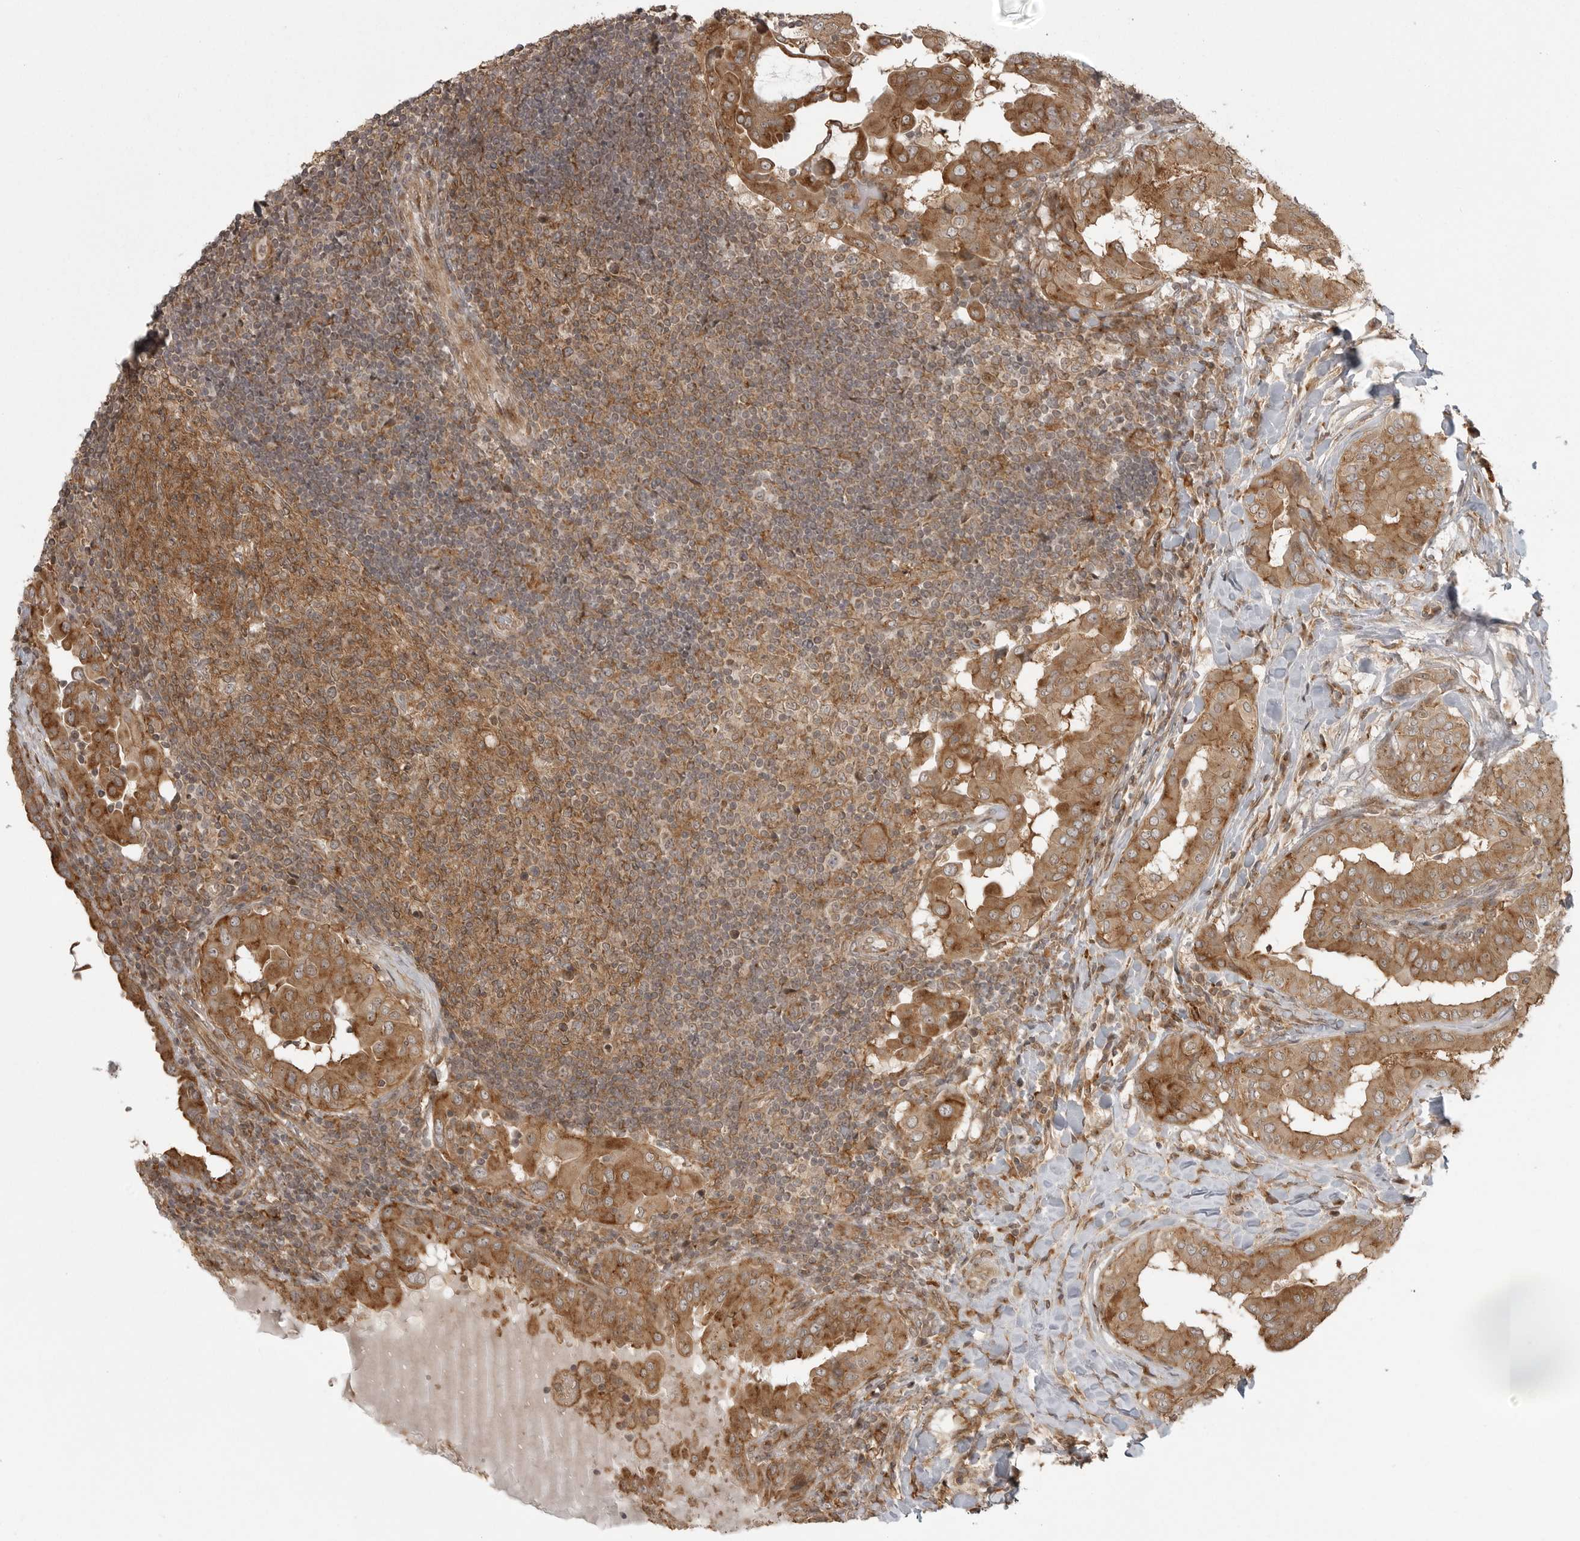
{"staining": {"intensity": "moderate", "quantity": ">75%", "location": "cytoplasmic/membranous"}, "tissue": "thyroid cancer", "cell_type": "Tumor cells", "image_type": "cancer", "snomed": [{"axis": "morphology", "description": "Papillary adenocarcinoma, NOS"}, {"axis": "topography", "description": "Thyroid gland"}], "caption": "Papillary adenocarcinoma (thyroid) stained for a protein (brown) exhibits moderate cytoplasmic/membranous positive positivity in about >75% of tumor cells.", "gene": "FAT3", "patient": {"sex": "male", "age": 33}}